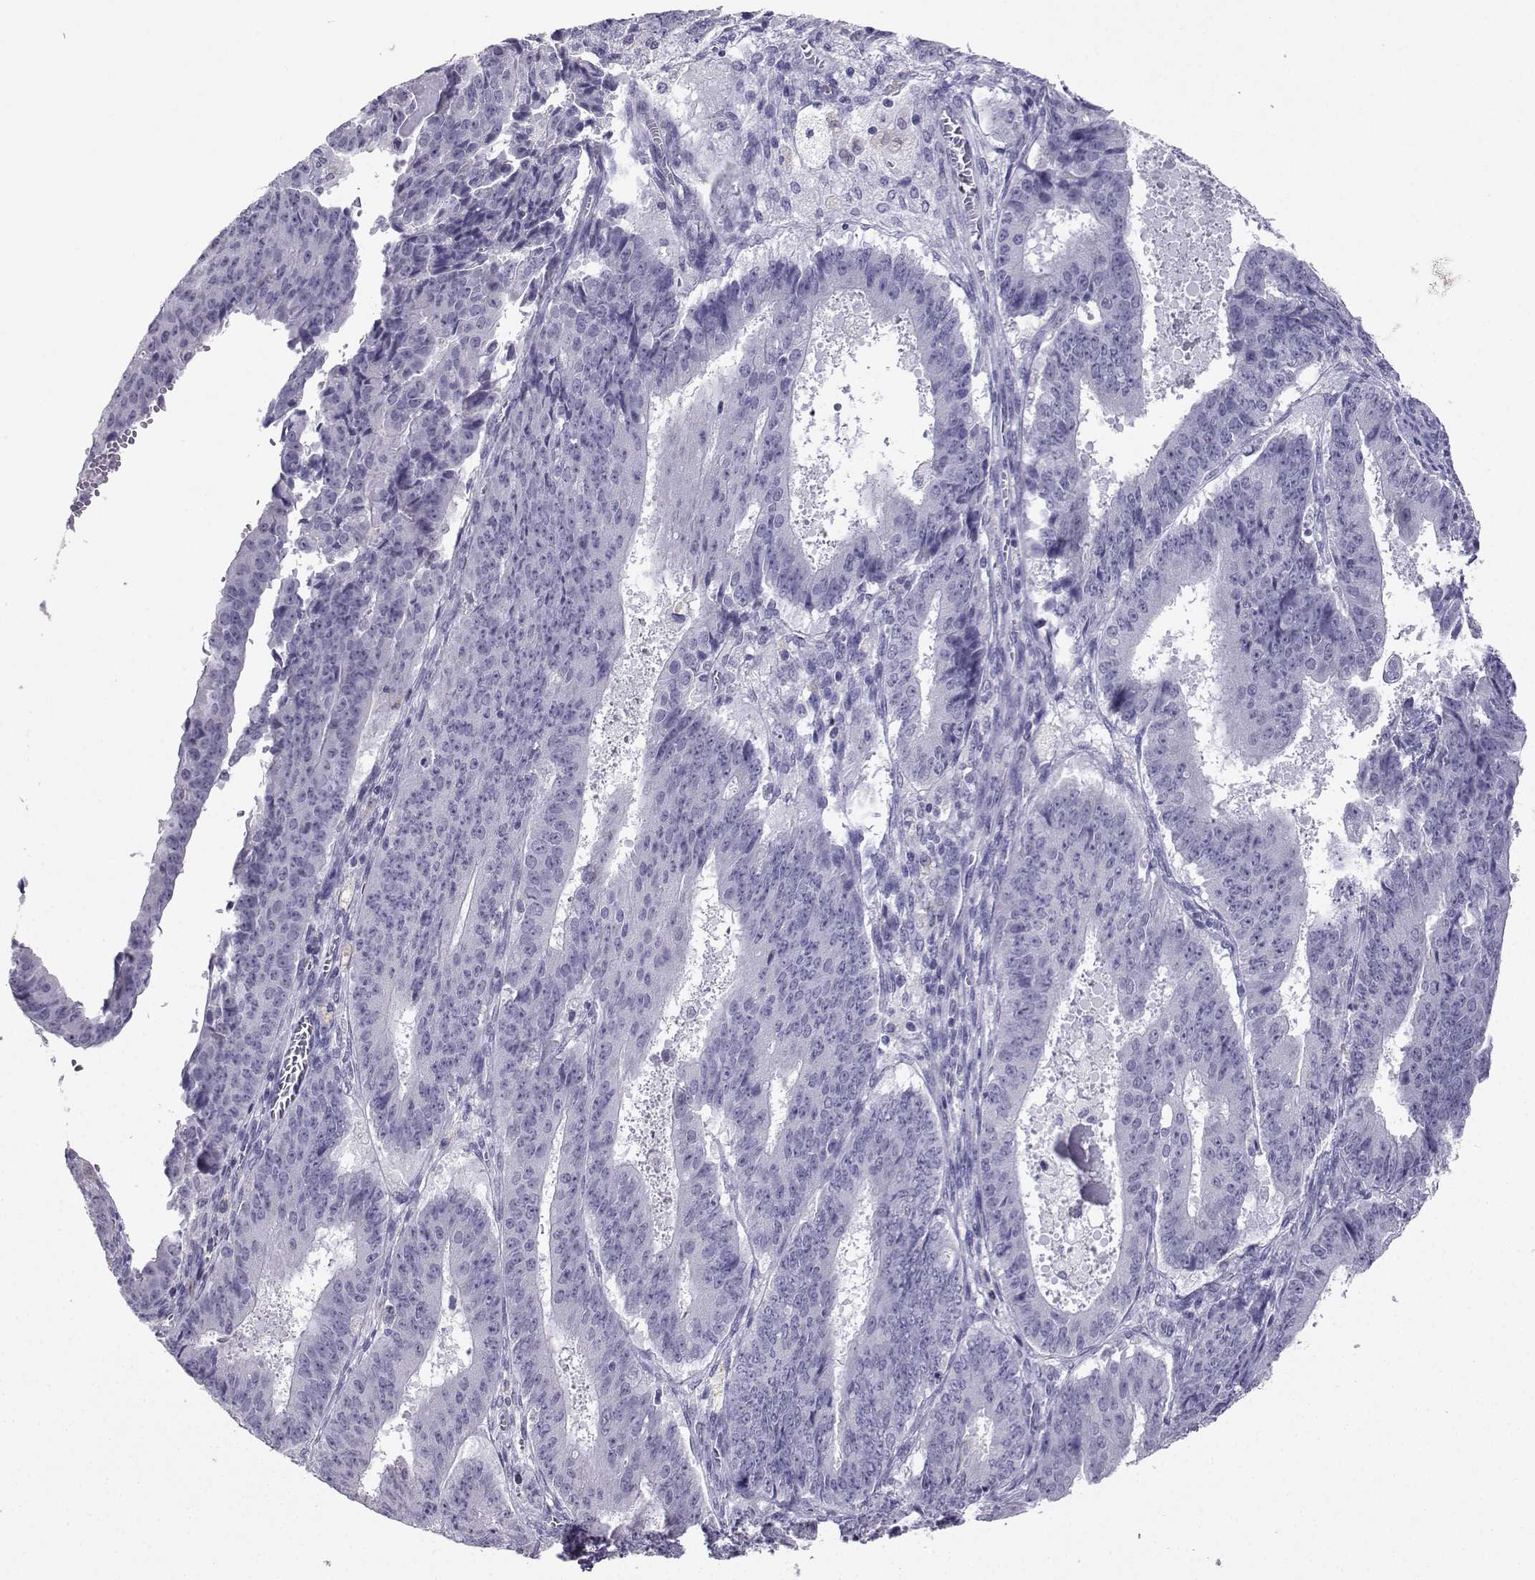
{"staining": {"intensity": "negative", "quantity": "none", "location": "none"}, "tissue": "ovarian cancer", "cell_type": "Tumor cells", "image_type": "cancer", "snomed": [{"axis": "morphology", "description": "Carcinoma, endometroid"}, {"axis": "topography", "description": "Ovary"}], "caption": "The immunohistochemistry histopathology image has no significant expression in tumor cells of ovarian cancer (endometroid carcinoma) tissue.", "gene": "TBR1", "patient": {"sex": "female", "age": 42}}